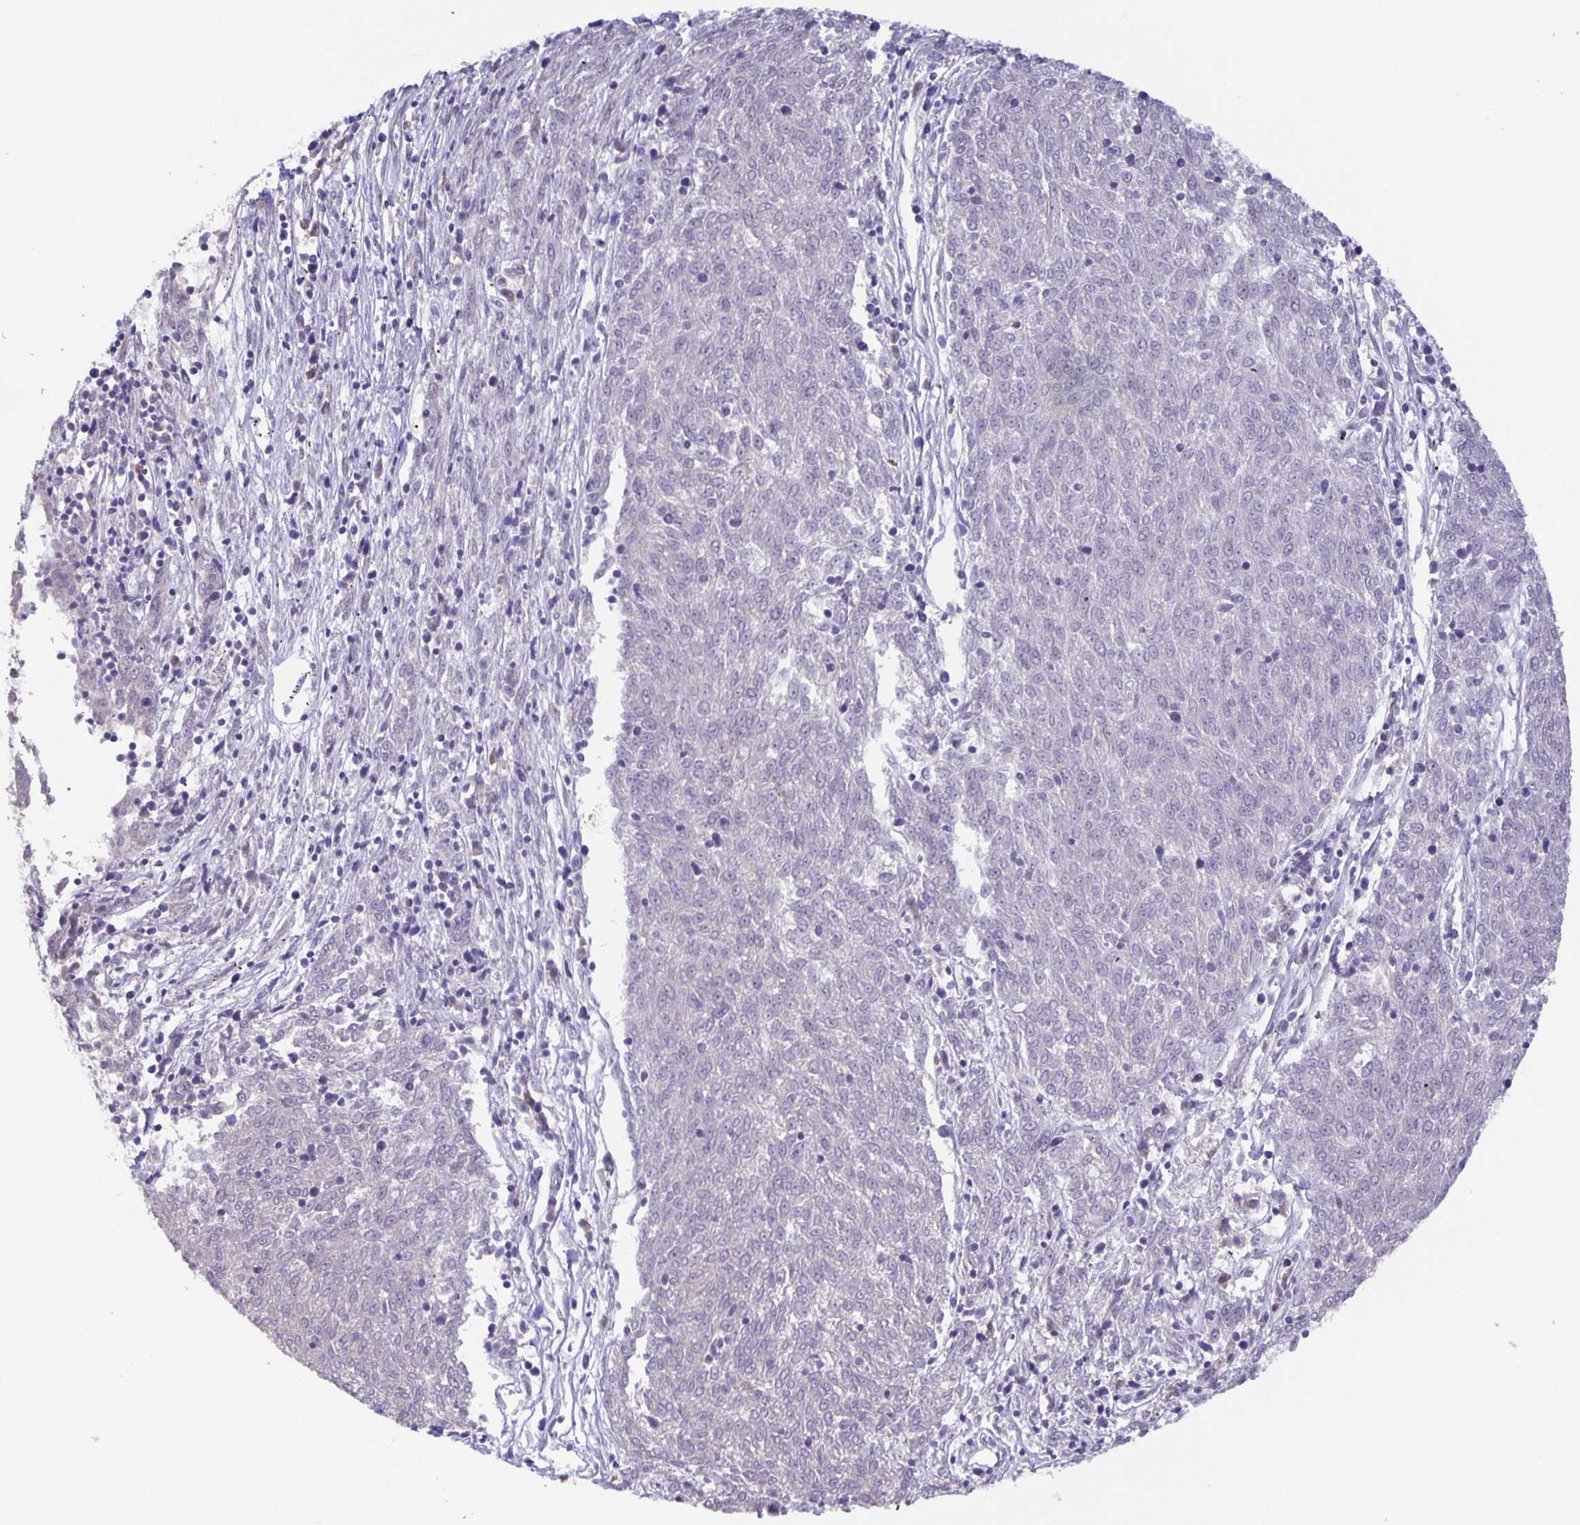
{"staining": {"intensity": "negative", "quantity": "none", "location": "none"}, "tissue": "melanoma", "cell_type": "Tumor cells", "image_type": "cancer", "snomed": [{"axis": "morphology", "description": "Malignant melanoma, NOS"}, {"axis": "topography", "description": "Skin"}], "caption": "Immunohistochemistry (IHC) histopathology image of neoplastic tissue: melanoma stained with DAB (3,3'-diaminobenzidine) exhibits no significant protein staining in tumor cells.", "gene": "MAPK12", "patient": {"sex": "female", "age": 72}}